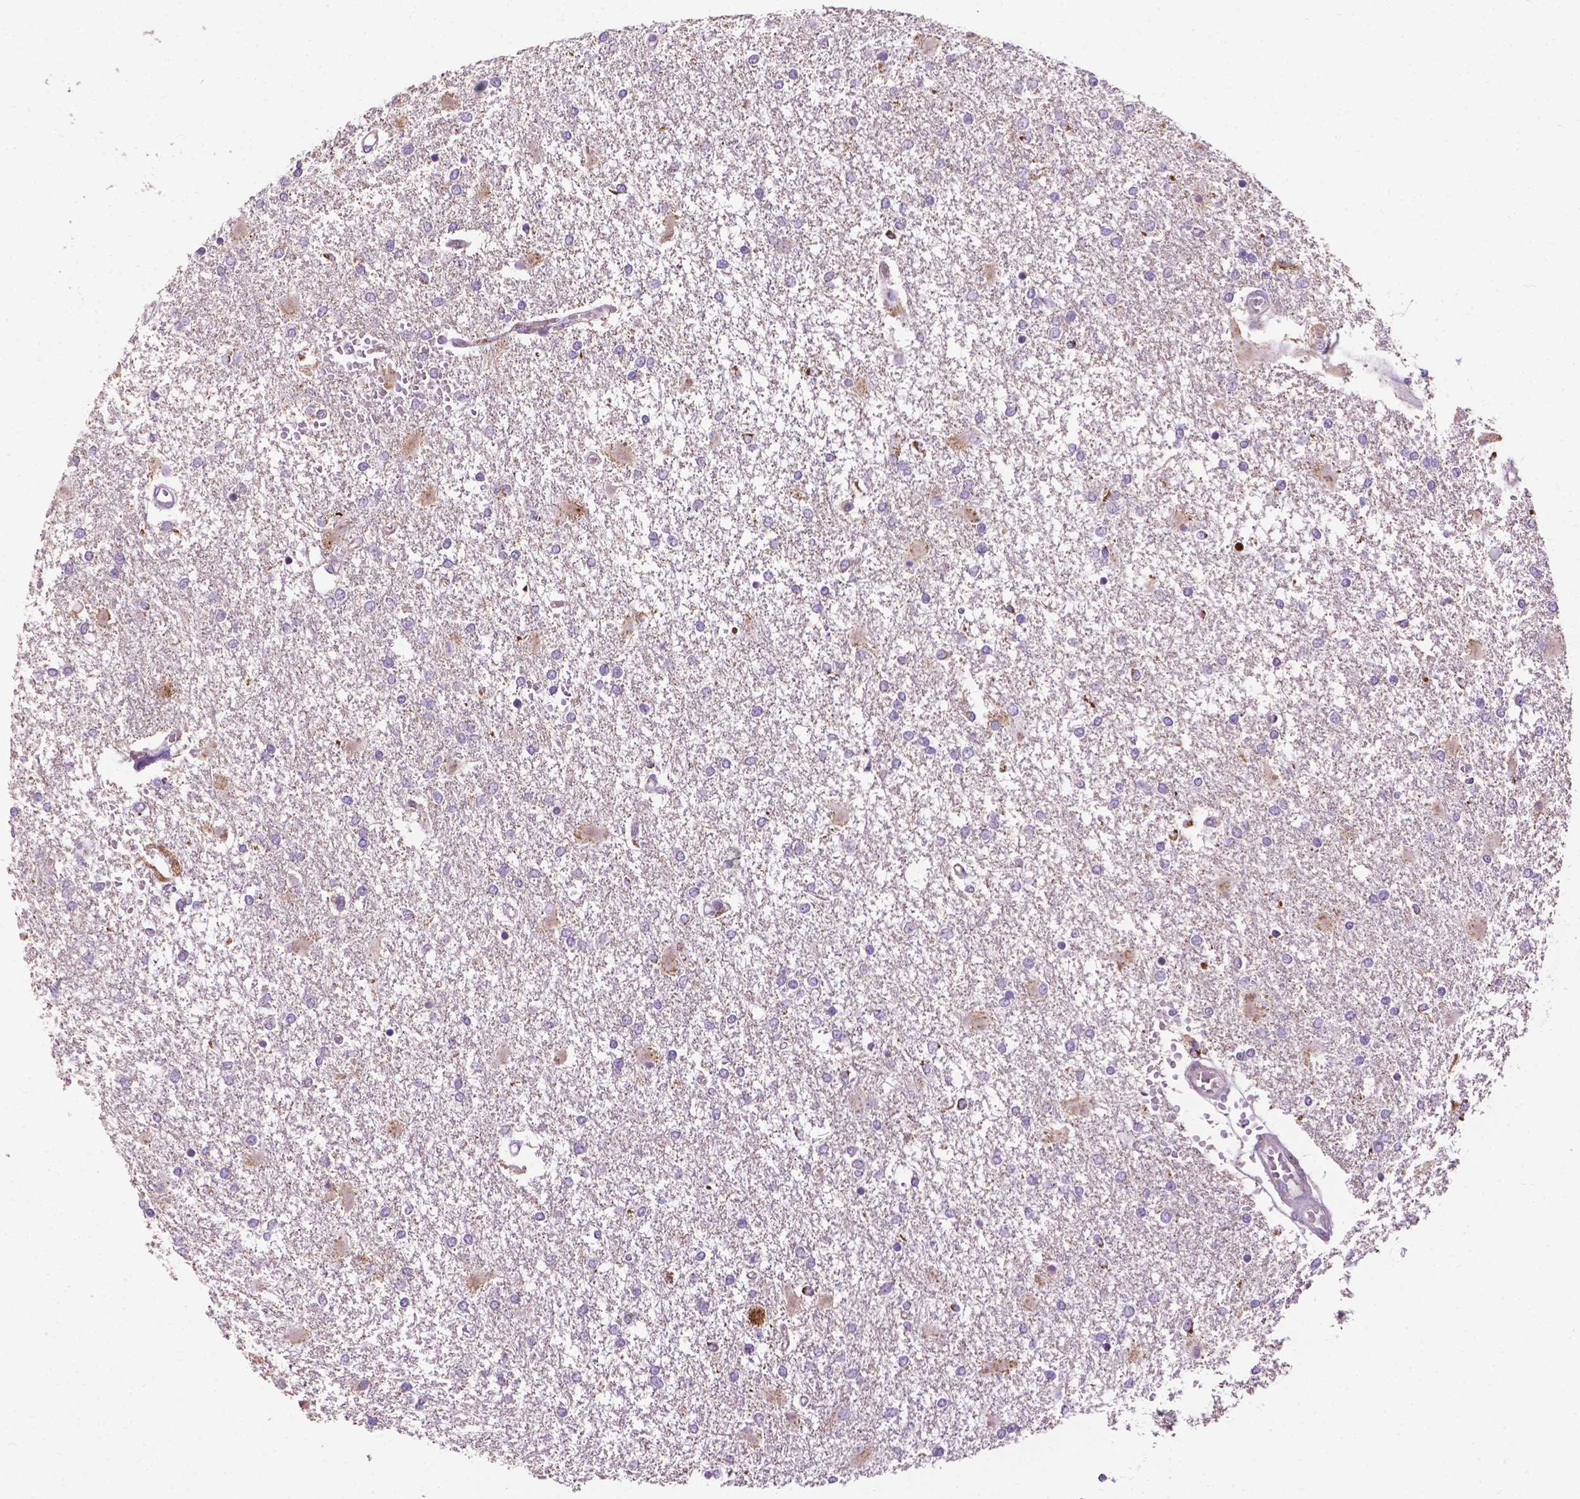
{"staining": {"intensity": "negative", "quantity": "none", "location": "none"}, "tissue": "glioma", "cell_type": "Tumor cells", "image_type": "cancer", "snomed": [{"axis": "morphology", "description": "Glioma, malignant, High grade"}, {"axis": "topography", "description": "Cerebral cortex"}], "caption": "Immunohistochemistry of human malignant high-grade glioma reveals no expression in tumor cells.", "gene": "VDAC1", "patient": {"sex": "male", "age": 79}}